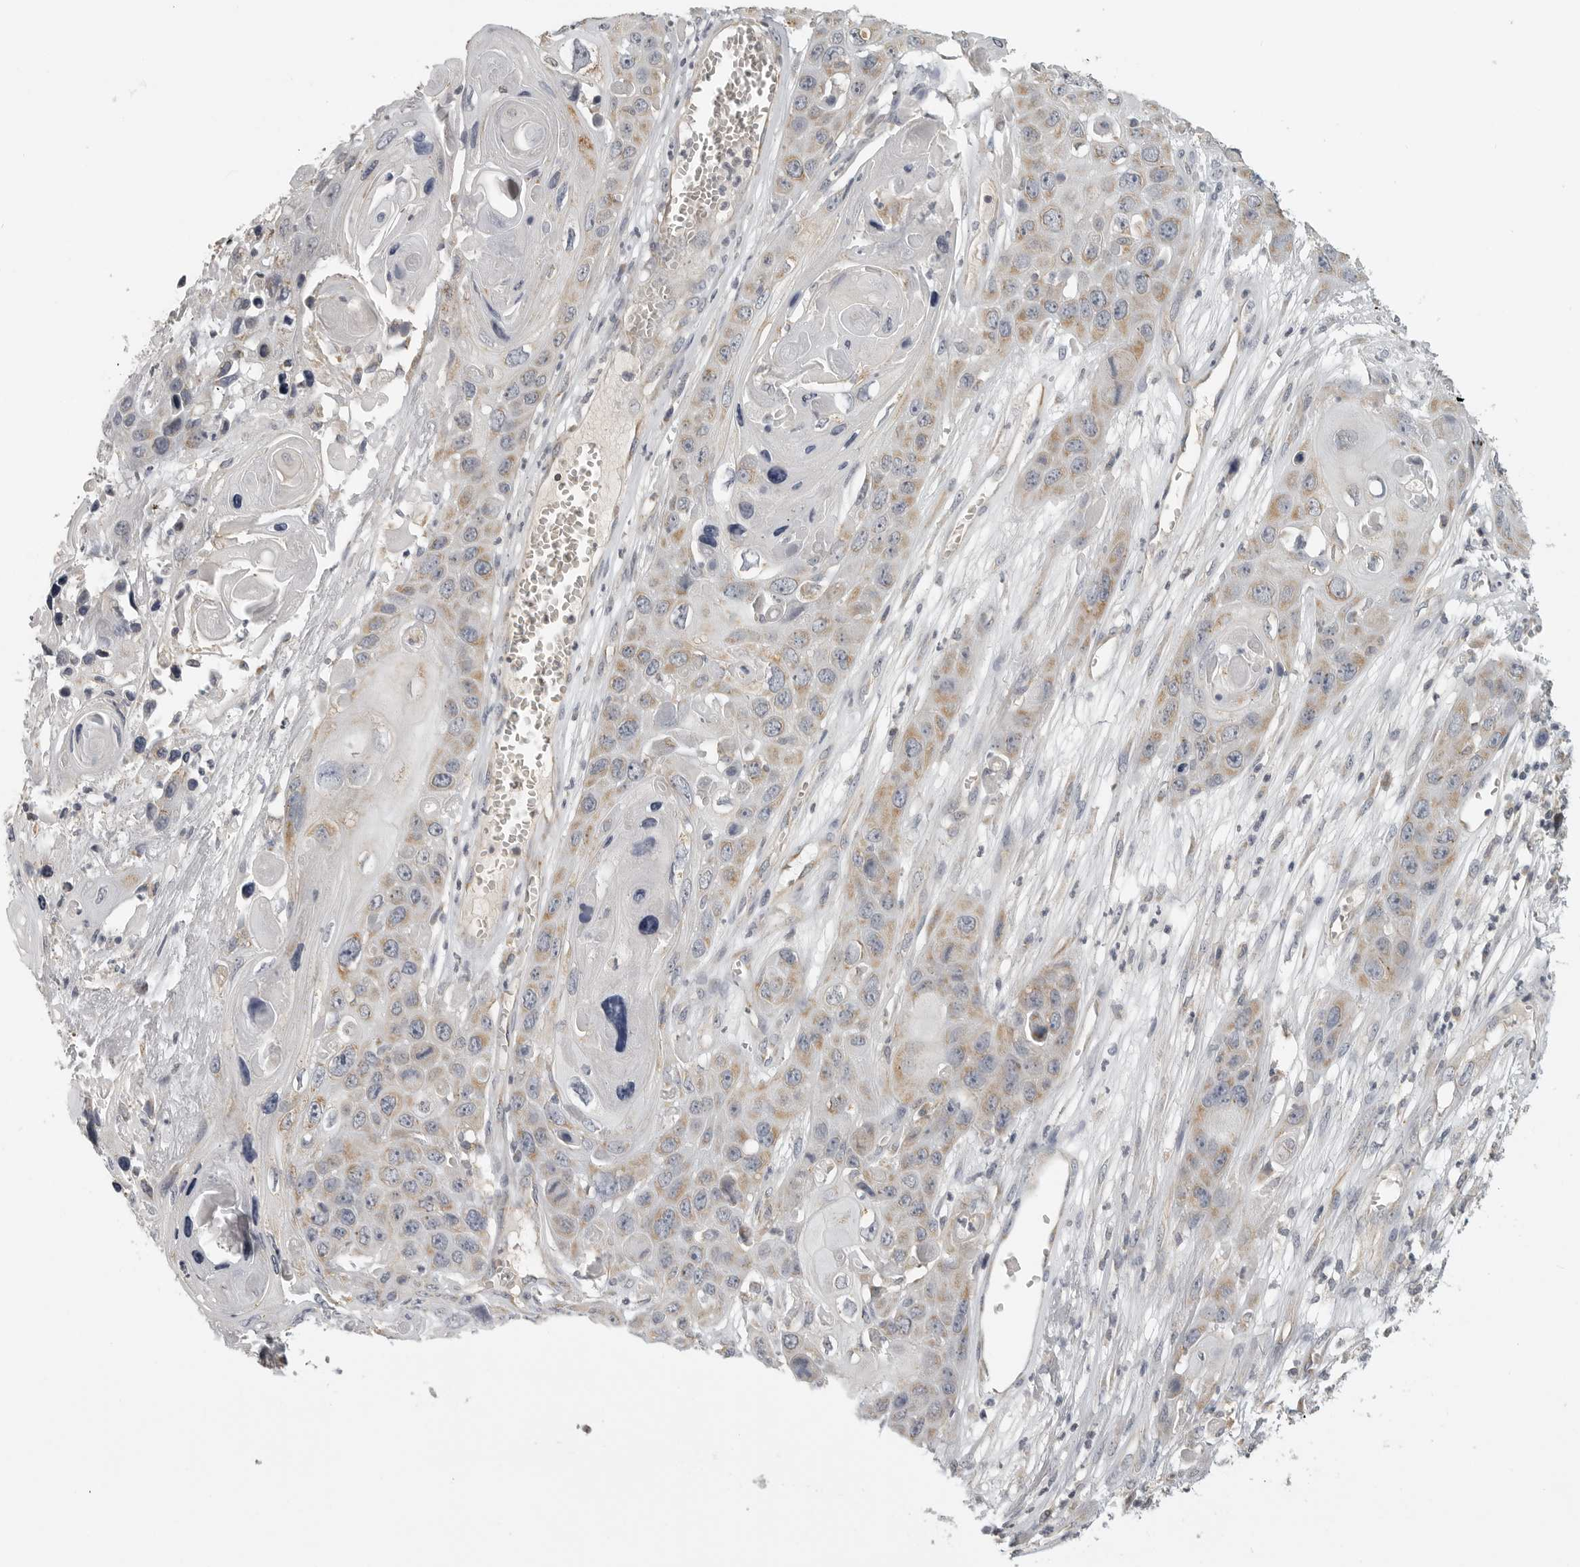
{"staining": {"intensity": "weak", "quantity": "25%-75%", "location": "cytoplasmic/membranous"}, "tissue": "skin cancer", "cell_type": "Tumor cells", "image_type": "cancer", "snomed": [{"axis": "morphology", "description": "Squamous cell carcinoma, NOS"}, {"axis": "topography", "description": "Skin"}], "caption": "Skin cancer stained with a brown dye demonstrates weak cytoplasmic/membranous positive positivity in approximately 25%-75% of tumor cells.", "gene": "RXFP3", "patient": {"sex": "male", "age": 55}}